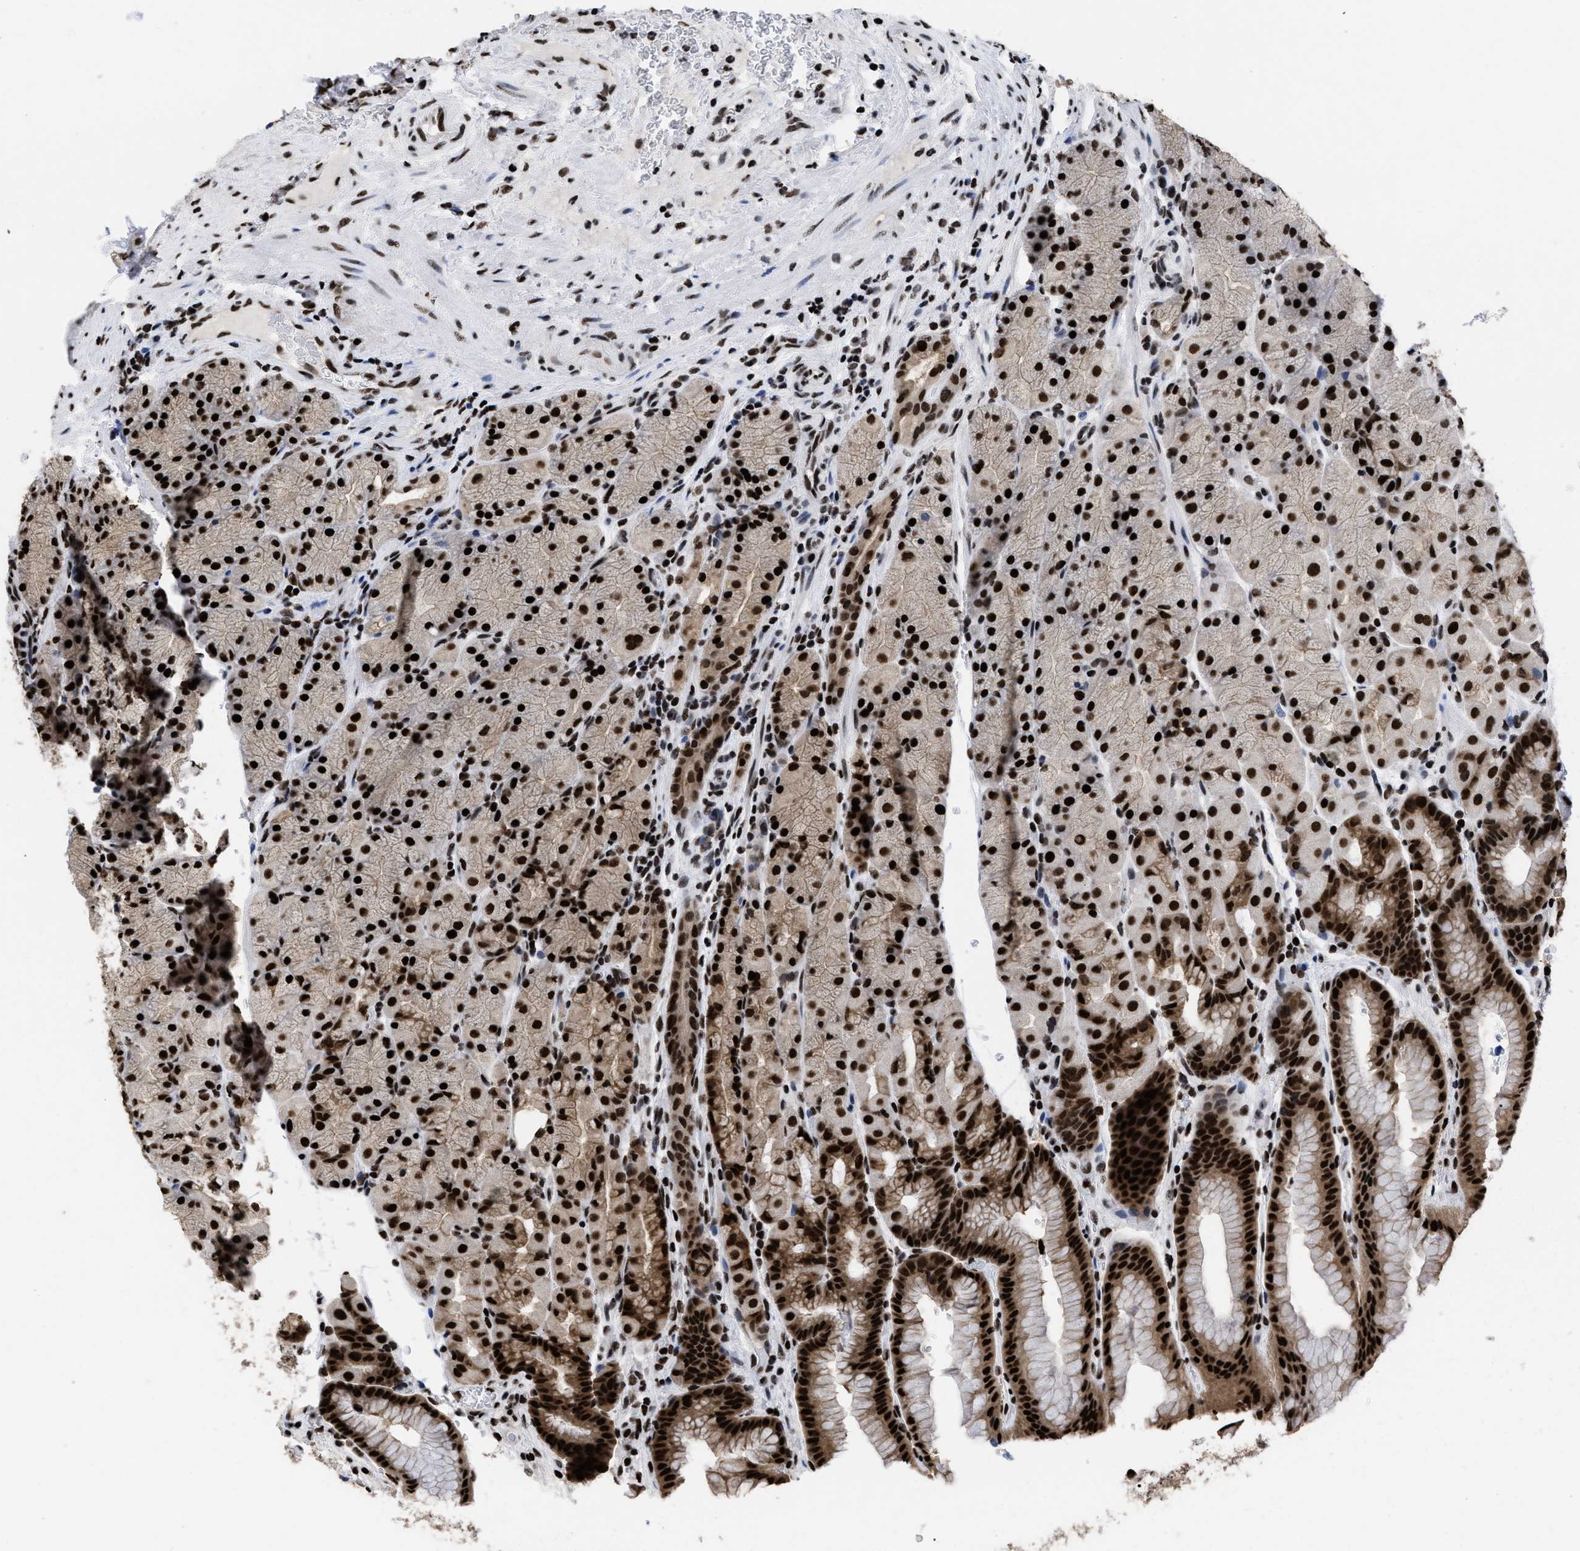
{"staining": {"intensity": "strong", "quantity": ">75%", "location": "cytoplasmic/membranous,nuclear"}, "tissue": "stomach", "cell_type": "Glandular cells", "image_type": "normal", "snomed": [{"axis": "morphology", "description": "Normal tissue, NOS"}, {"axis": "morphology", "description": "Carcinoid, malignant, NOS"}, {"axis": "topography", "description": "Stomach, upper"}], "caption": "Glandular cells exhibit high levels of strong cytoplasmic/membranous,nuclear staining in approximately >75% of cells in benign human stomach. (Stains: DAB in brown, nuclei in blue, Microscopy: brightfield microscopy at high magnification).", "gene": "CALHM3", "patient": {"sex": "male", "age": 39}}